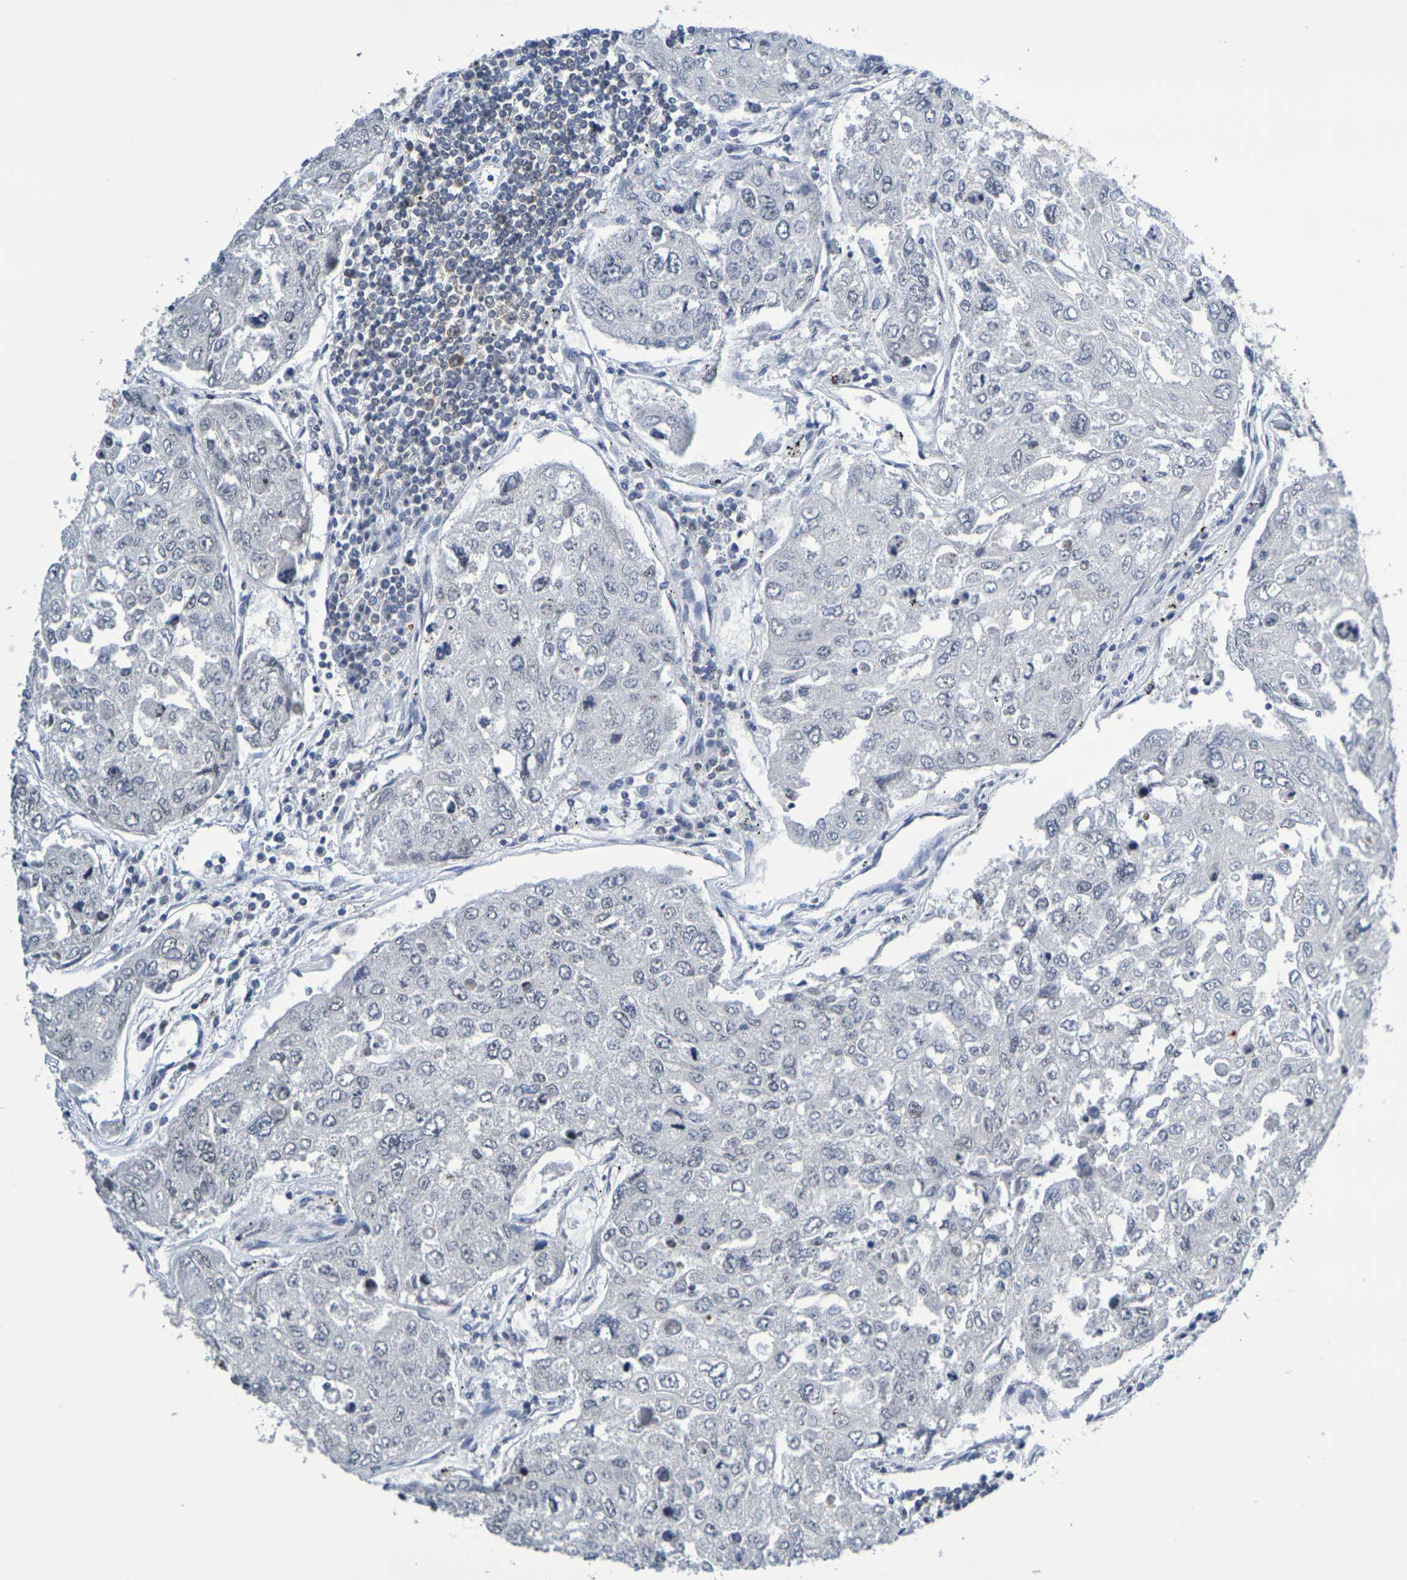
{"staining": {"intensity": "negative", "quantity": "none", "location": "none"}, "tissue": "urothelial cancer", "cell_type": "Tumor cells", "image_type": "cancer", "snomed": [{"axis": "morphology", "description": "Urothelial carcinoma, High grade"}, {"axis": "topography", "description": "Lymph node"}, {"axis": "topography", "description": "Urinary bladder"}], "caption": "Protein analysis of urothelial carcinoma (high-grade) exhibits no significant expression in tumor cells. The staining is performed using DAB (3,3'-diaminobenzidine) brown chromogen with nuclei counter-stained in using hematoxylin.", "gene": "CHRNB1", "patient": {"sex": "male", "age": 51}}